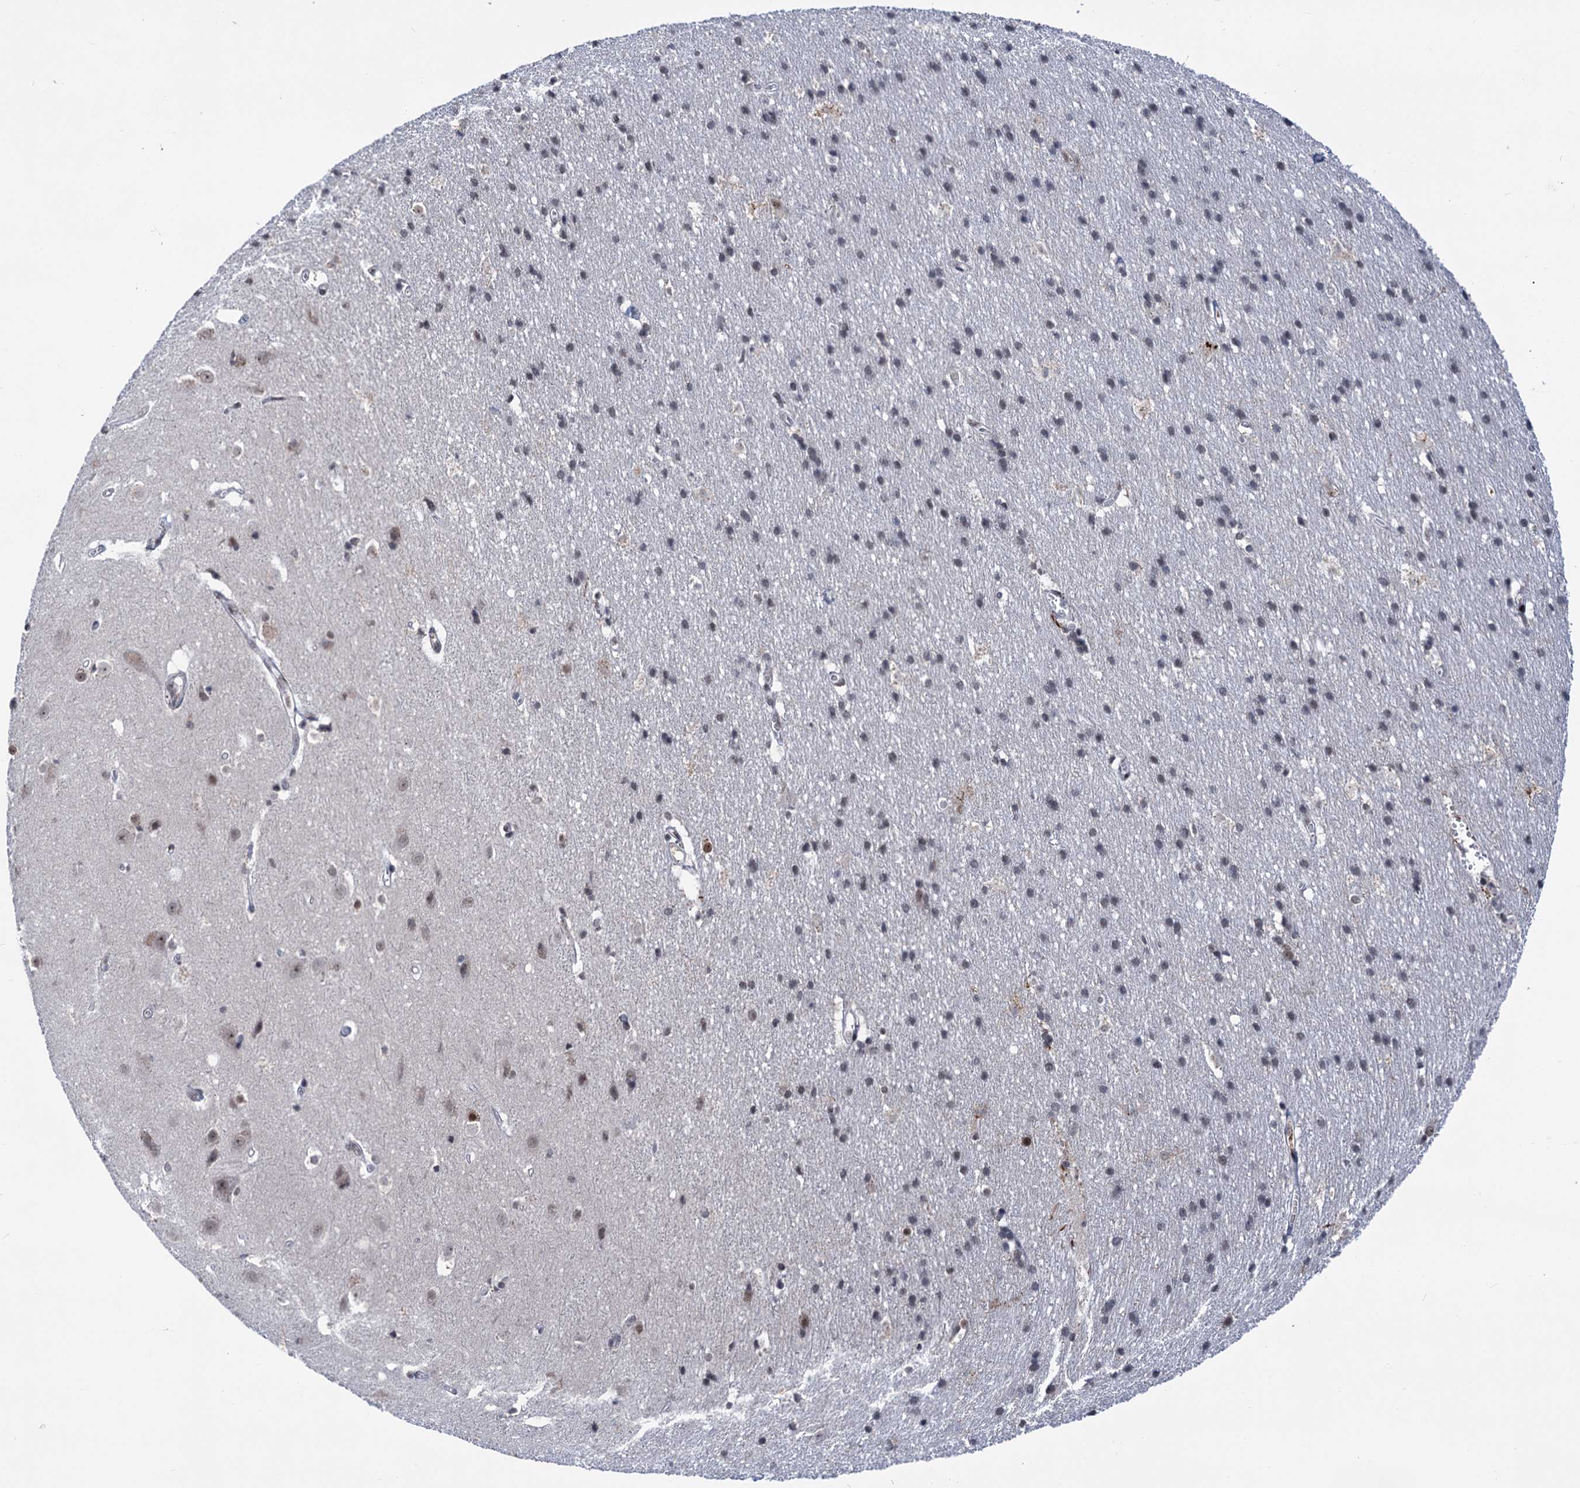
{"staining": {"intensity": "negative", "quantity": "none", "location": "none"}, "tissue": "cerebral cortex", "cell_type": "Endothelial cells", "image_type": "normal", "snomed": [{"axis": "morphology", "description": "Normal tissue, NOS"}, {"axis": "topography", "description": "Cerebral cortex"}], "caption": "This is a histopathology image of IHC staining of normal cerebral cortex, which shows no staining in endothelial cells. The staining was performed using DAB (3,3'-diaminobenzidine) to visualize the protein expression in brown, while the nuclei were stained in blue with hematoxylin (Magnification: 20x).", "gene": "ZCCHC10", "patient": {"sex": "male", "age": 54}}